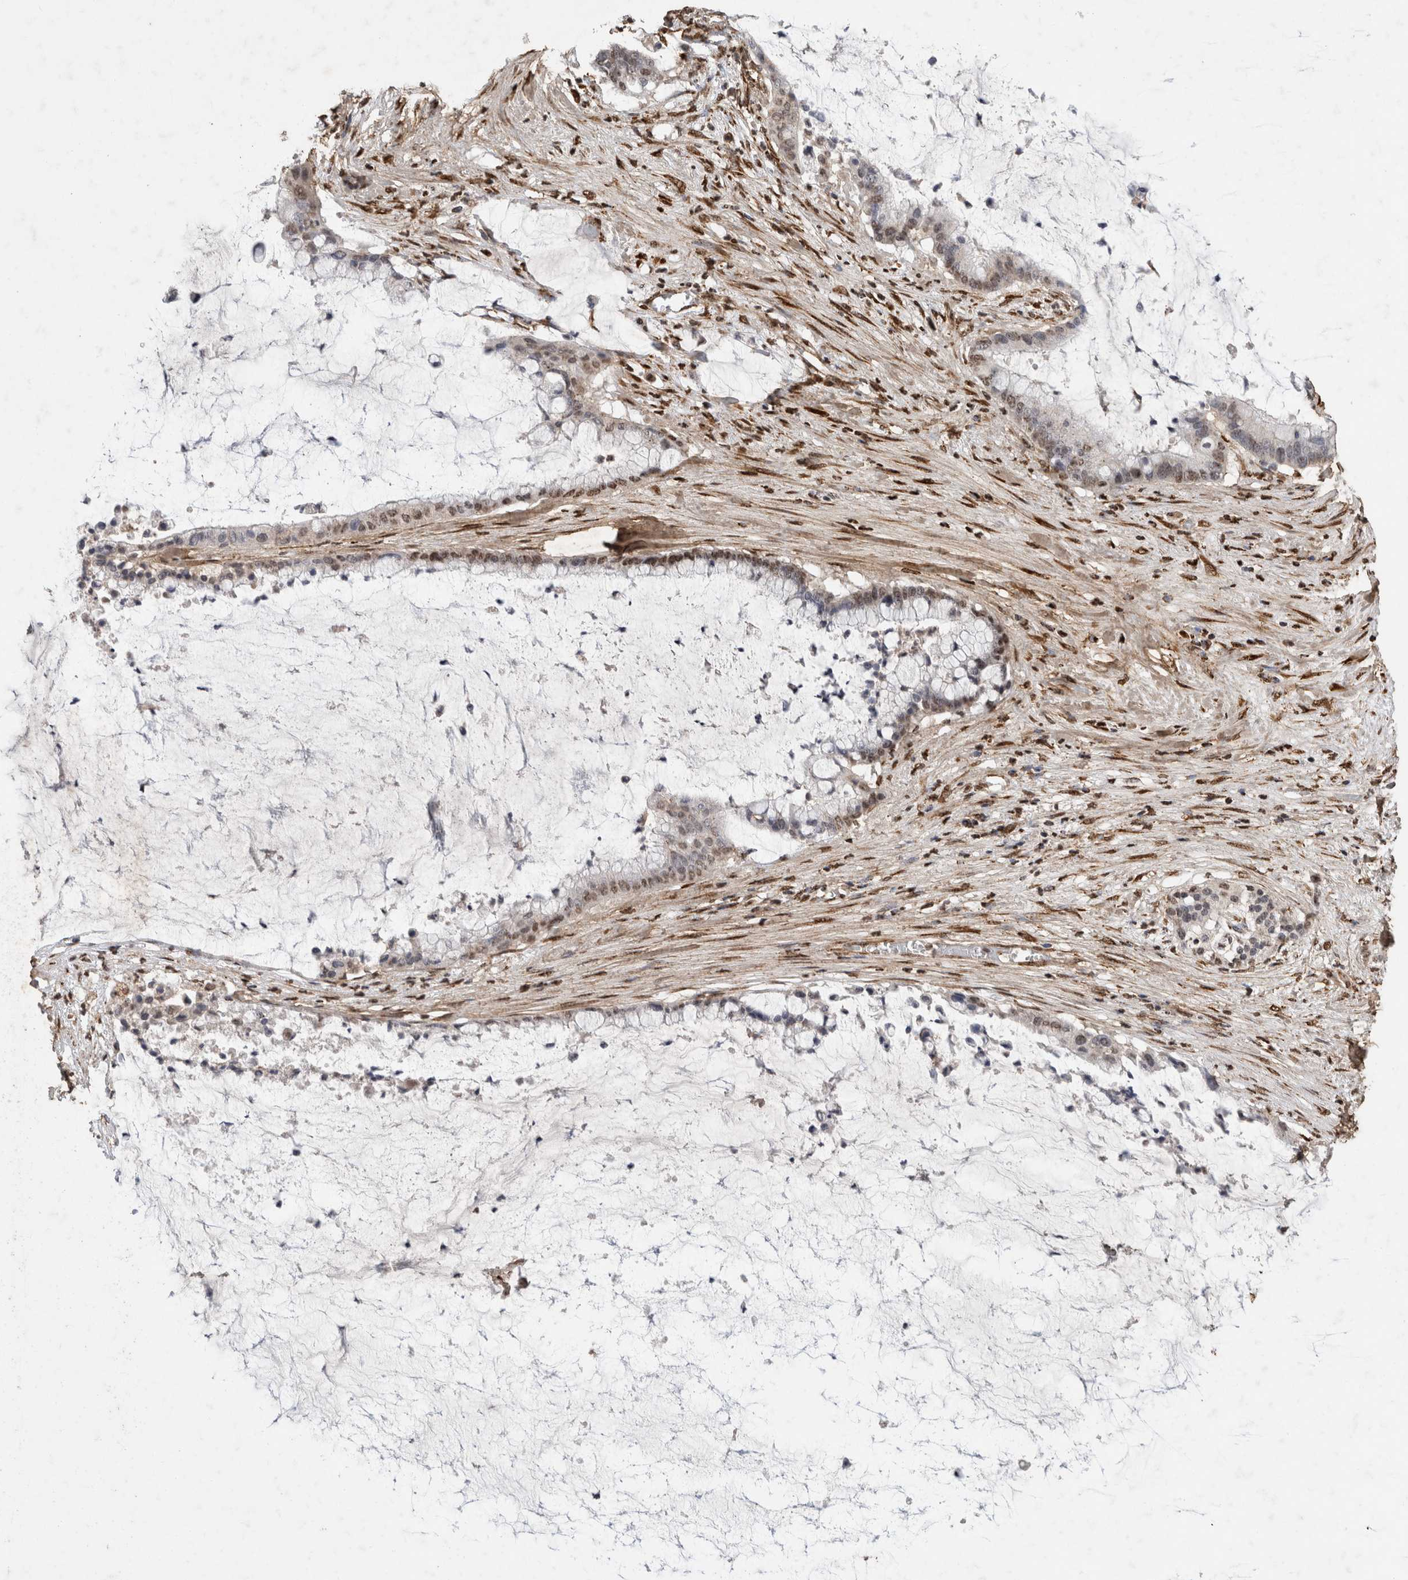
{"staining": {"intensity": "moderate", "quantity": "25%-75%", "location": "nuclear"}, "tissue": "pancreatic cancer", "cell_type": "Tumor cells", "image_type": "cancer", "snomed": [{"axis": "morphology", "description": "Adenocarcinoma, NOS"}, {"axis": "topography", "description": "Pancreas"}], "caption": "Brown immunohistochemical staining in pancreatic cancer shows moderate nuclear positivity in about 25%-75% of tumor cells.", "gene": "C1QTNF5", "patient": {"sex": "male", "age": 41}}